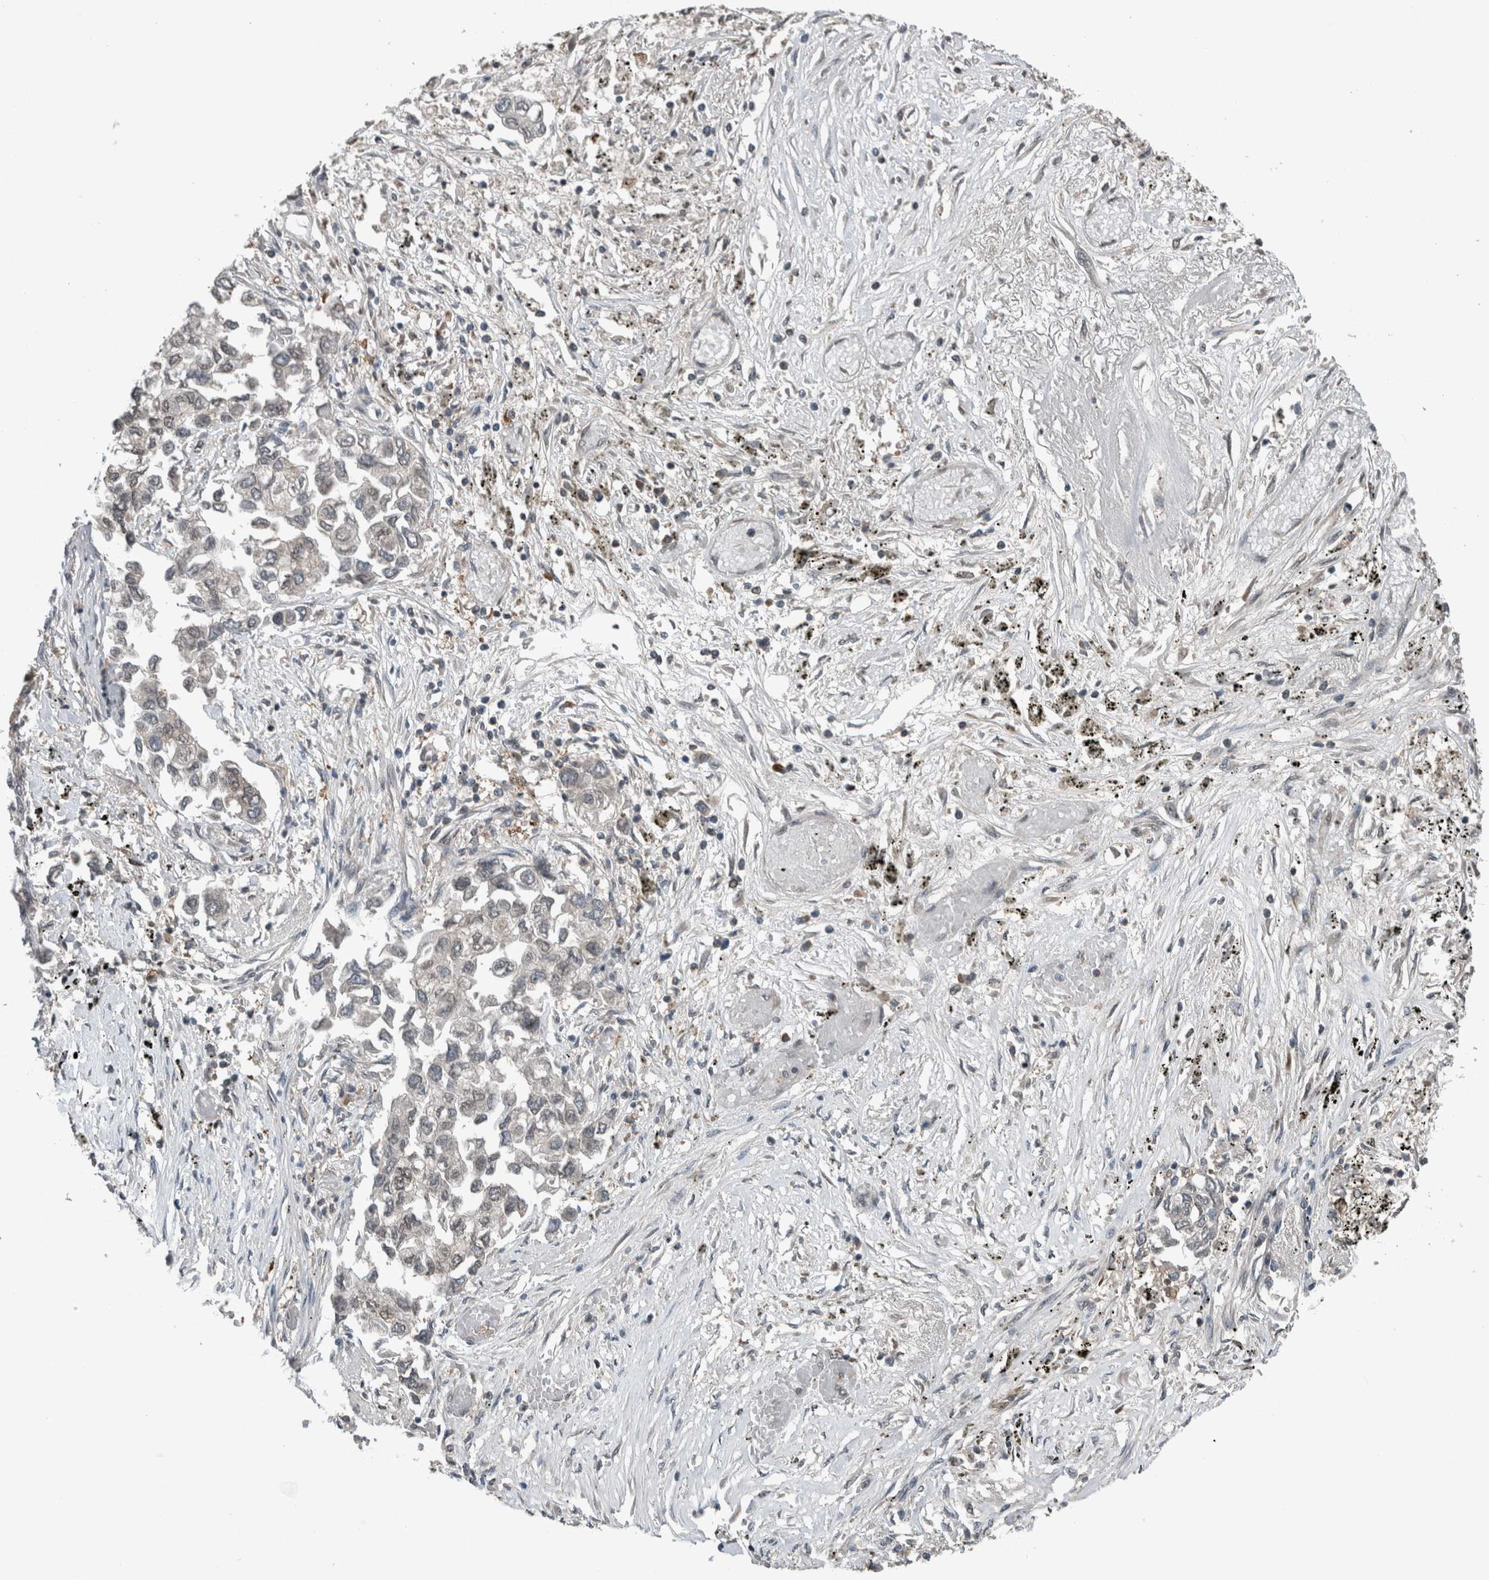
{"staining": {"intensity": "negative", "quantity": "none", "location": "none"}, "tissue": "lung cancer", "cell_type": "Tumor cells", "image_type": "cancer", "snomed": [{"axis": "morphology", "description": "Inflammation, NOS"}, {"axis": "morphology", "description": "Adenocarcinoma, NOS"}, {"axis": "topography", "description": "Lung"}], "caption": "Lung adenocarcinoma was stained to show a protein in brown. There is no significant staining in tumor cells.", "gene": "SPAG7", "patient": {"sex": "male", "age": 63}}